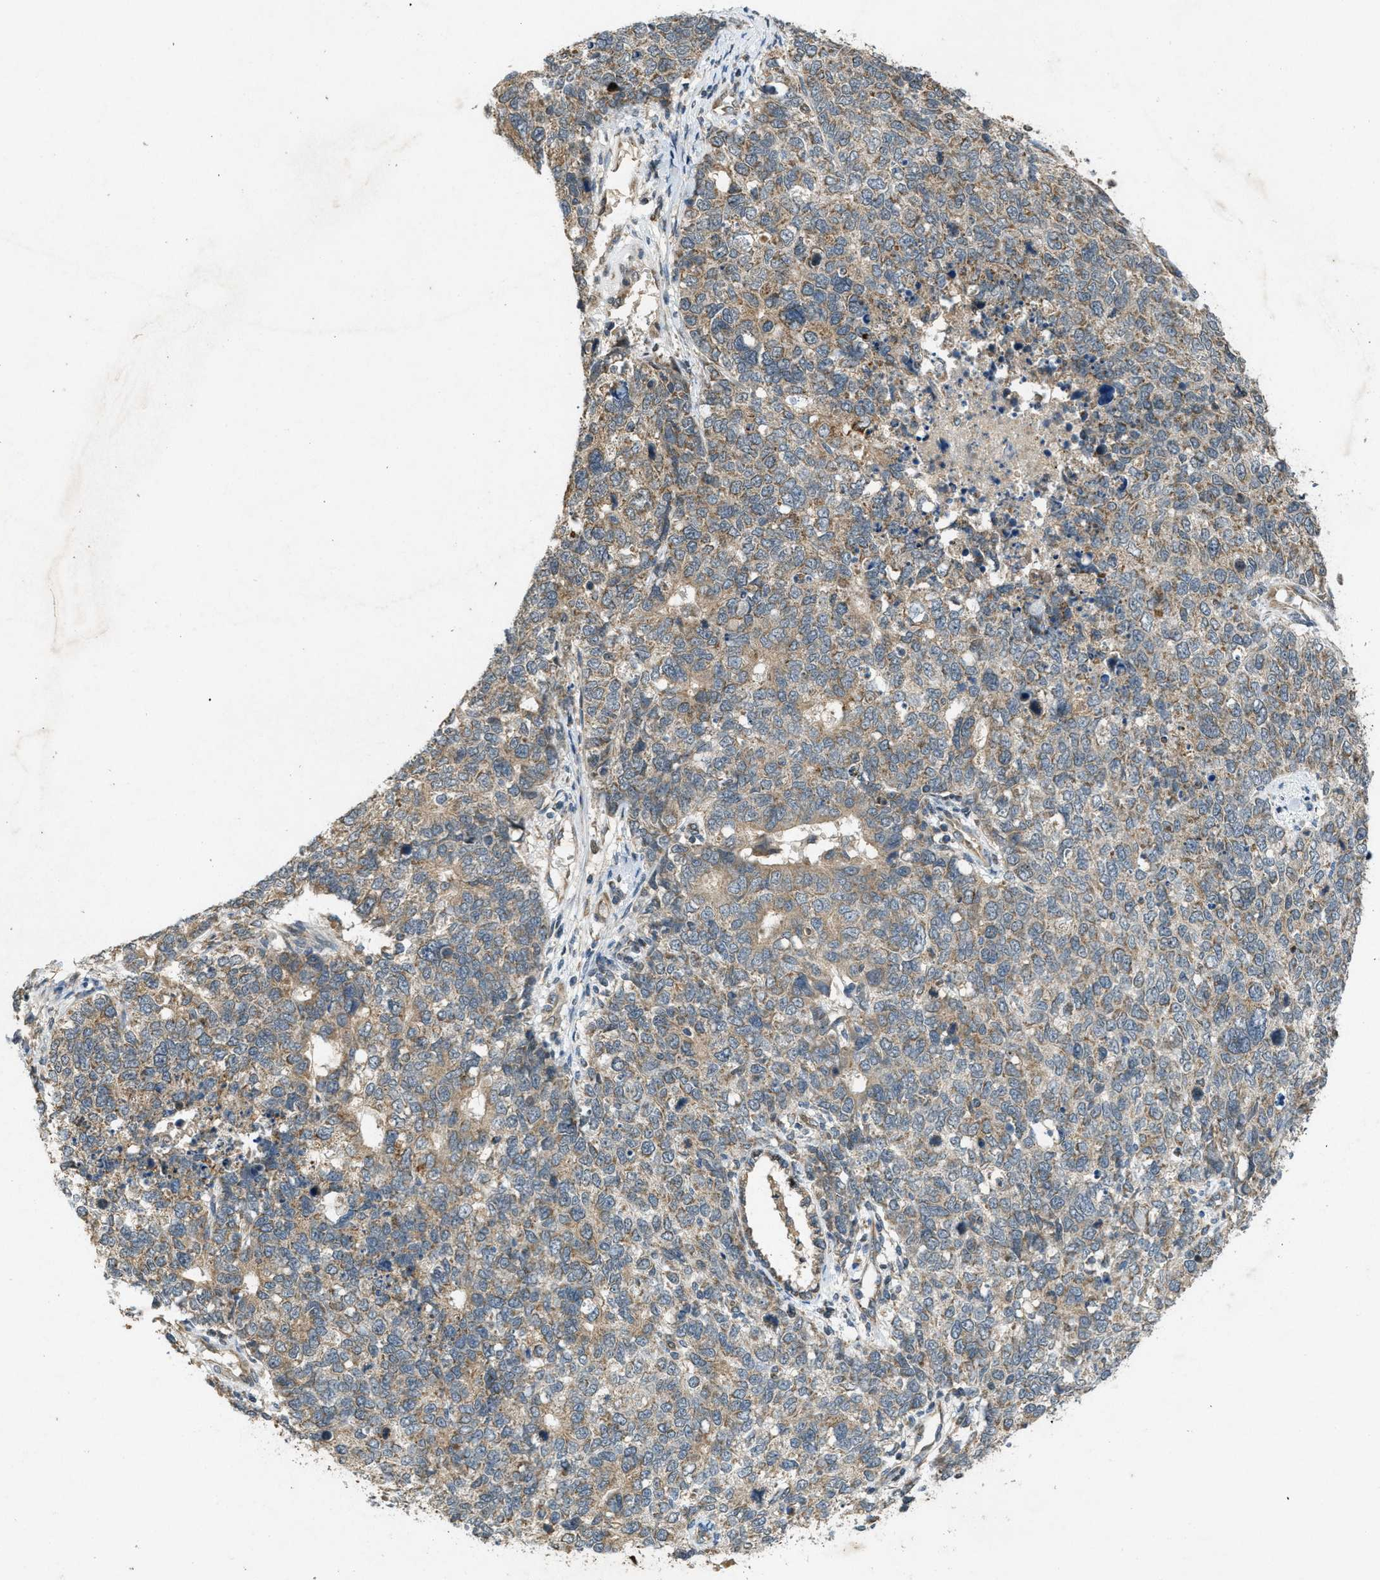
{"staining": {"intensity": "moderate", "quantity": ">75%", "location": "cytoplasmic/membranous"}, "tissue": "cervical cancer", "cell_type": "Tumor cells", "image_type": "cancer", "snomed": [{"axis": "morphology", "description": "Squamous cell carcinoma, NOS"}, {"axis": "topography", "description": "Cervix"}], "caption": "This histopathology image displays immunohistochemistry staining of human cervical cancer, with medium moderate cytoplasmic/membranous positivity in approximately >75% of tumor cells.", "gene": "PPP1R15A", "patient": {"sex": "female", "age": 63}}